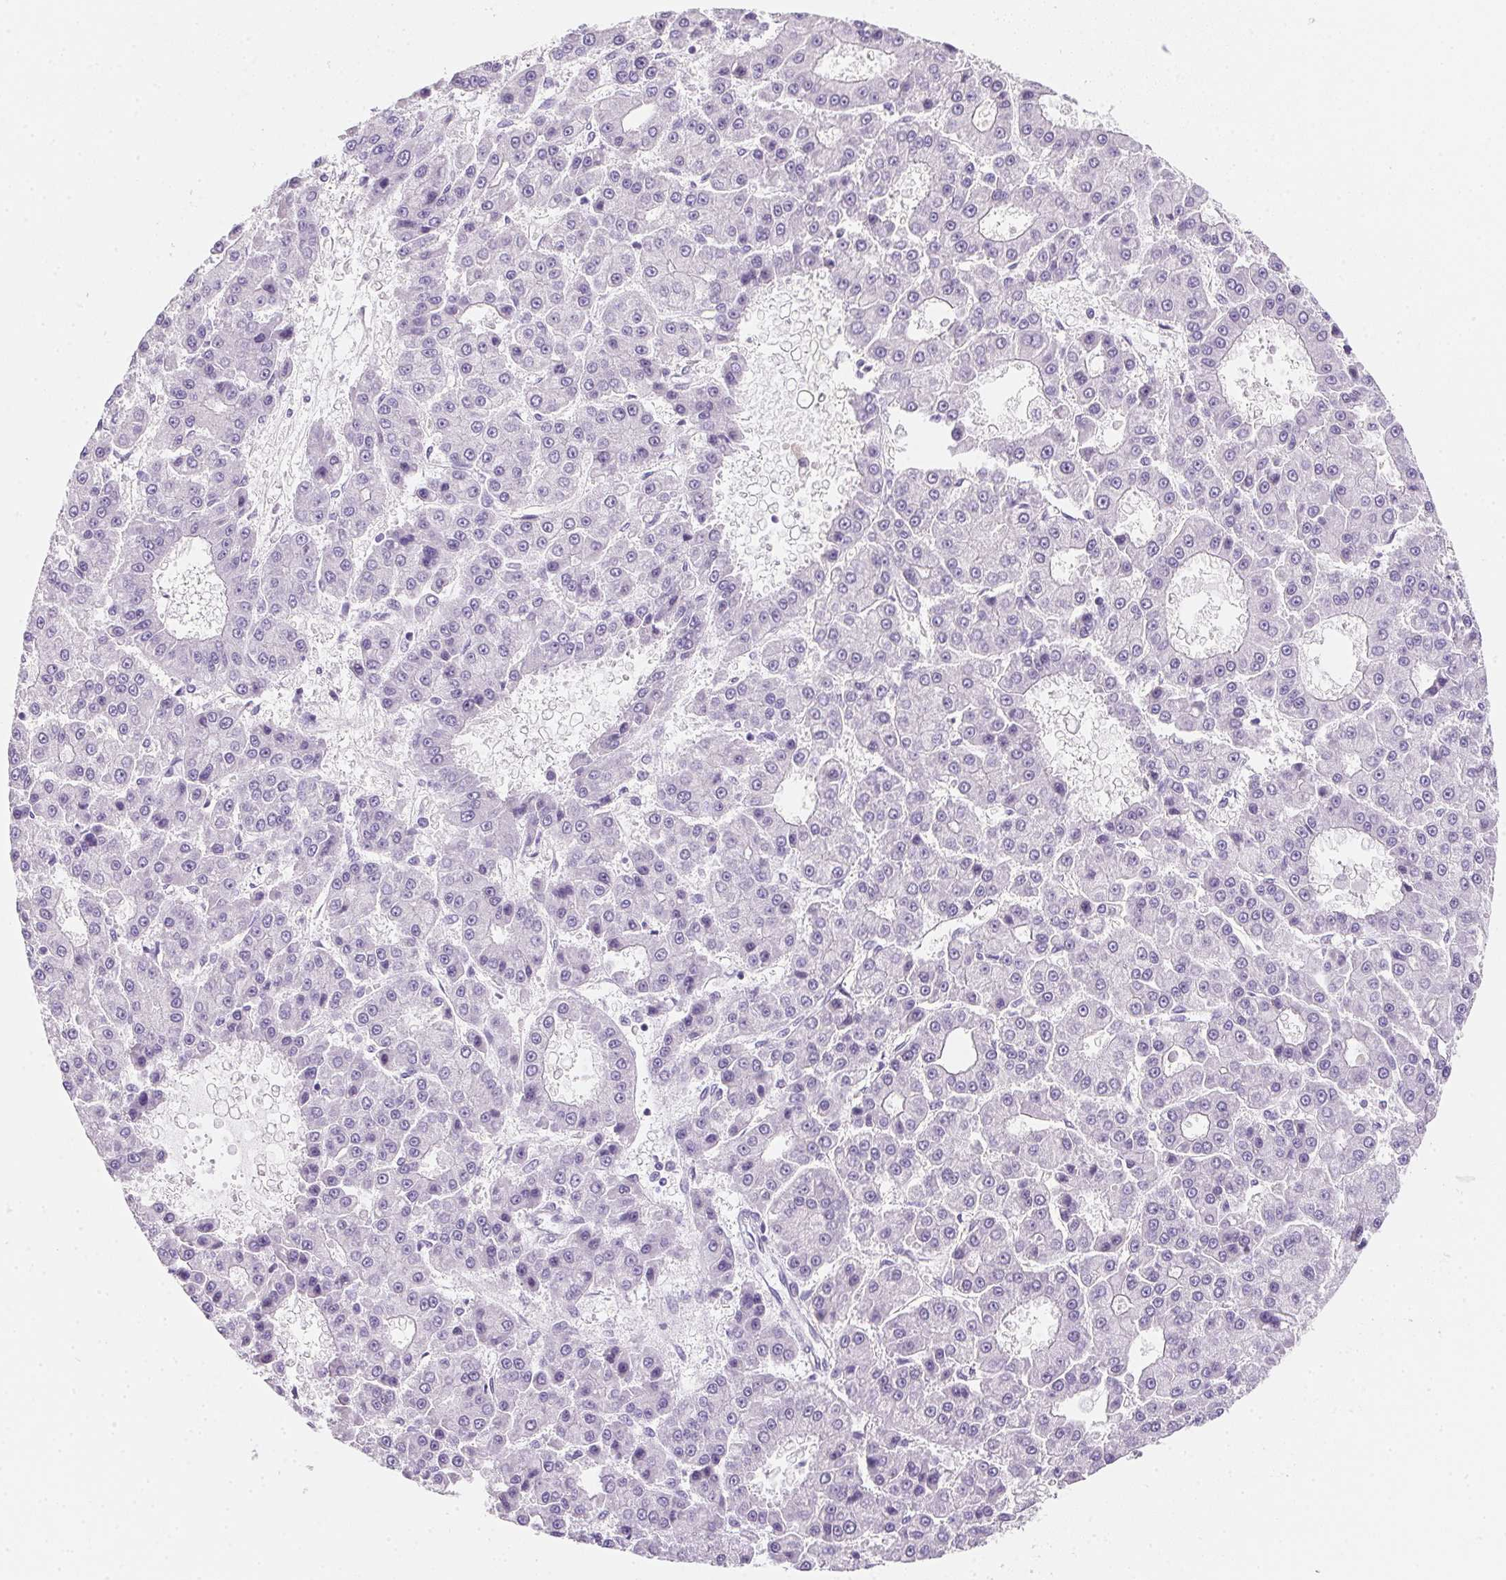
{"staining": {"intensity": "negative", "quantity": "none", "location": "none"}, "tissue": "liver cancer", "cell_type": "Tumor cells", "image_type": "cancer", "snomed": [{"axis": "morphology", "description": "Carcinoma, Hepatocellular, NOS"}, {"axis": "topography", "description": "Liver"}], "caption": "Immunohistochemistry (IHC) of human liver cancer (hepatocellular carcinoma) reveals no positivity in tumor cells.", "gene": "AQP5", "patient": {"sex": "male", "age": 70}}